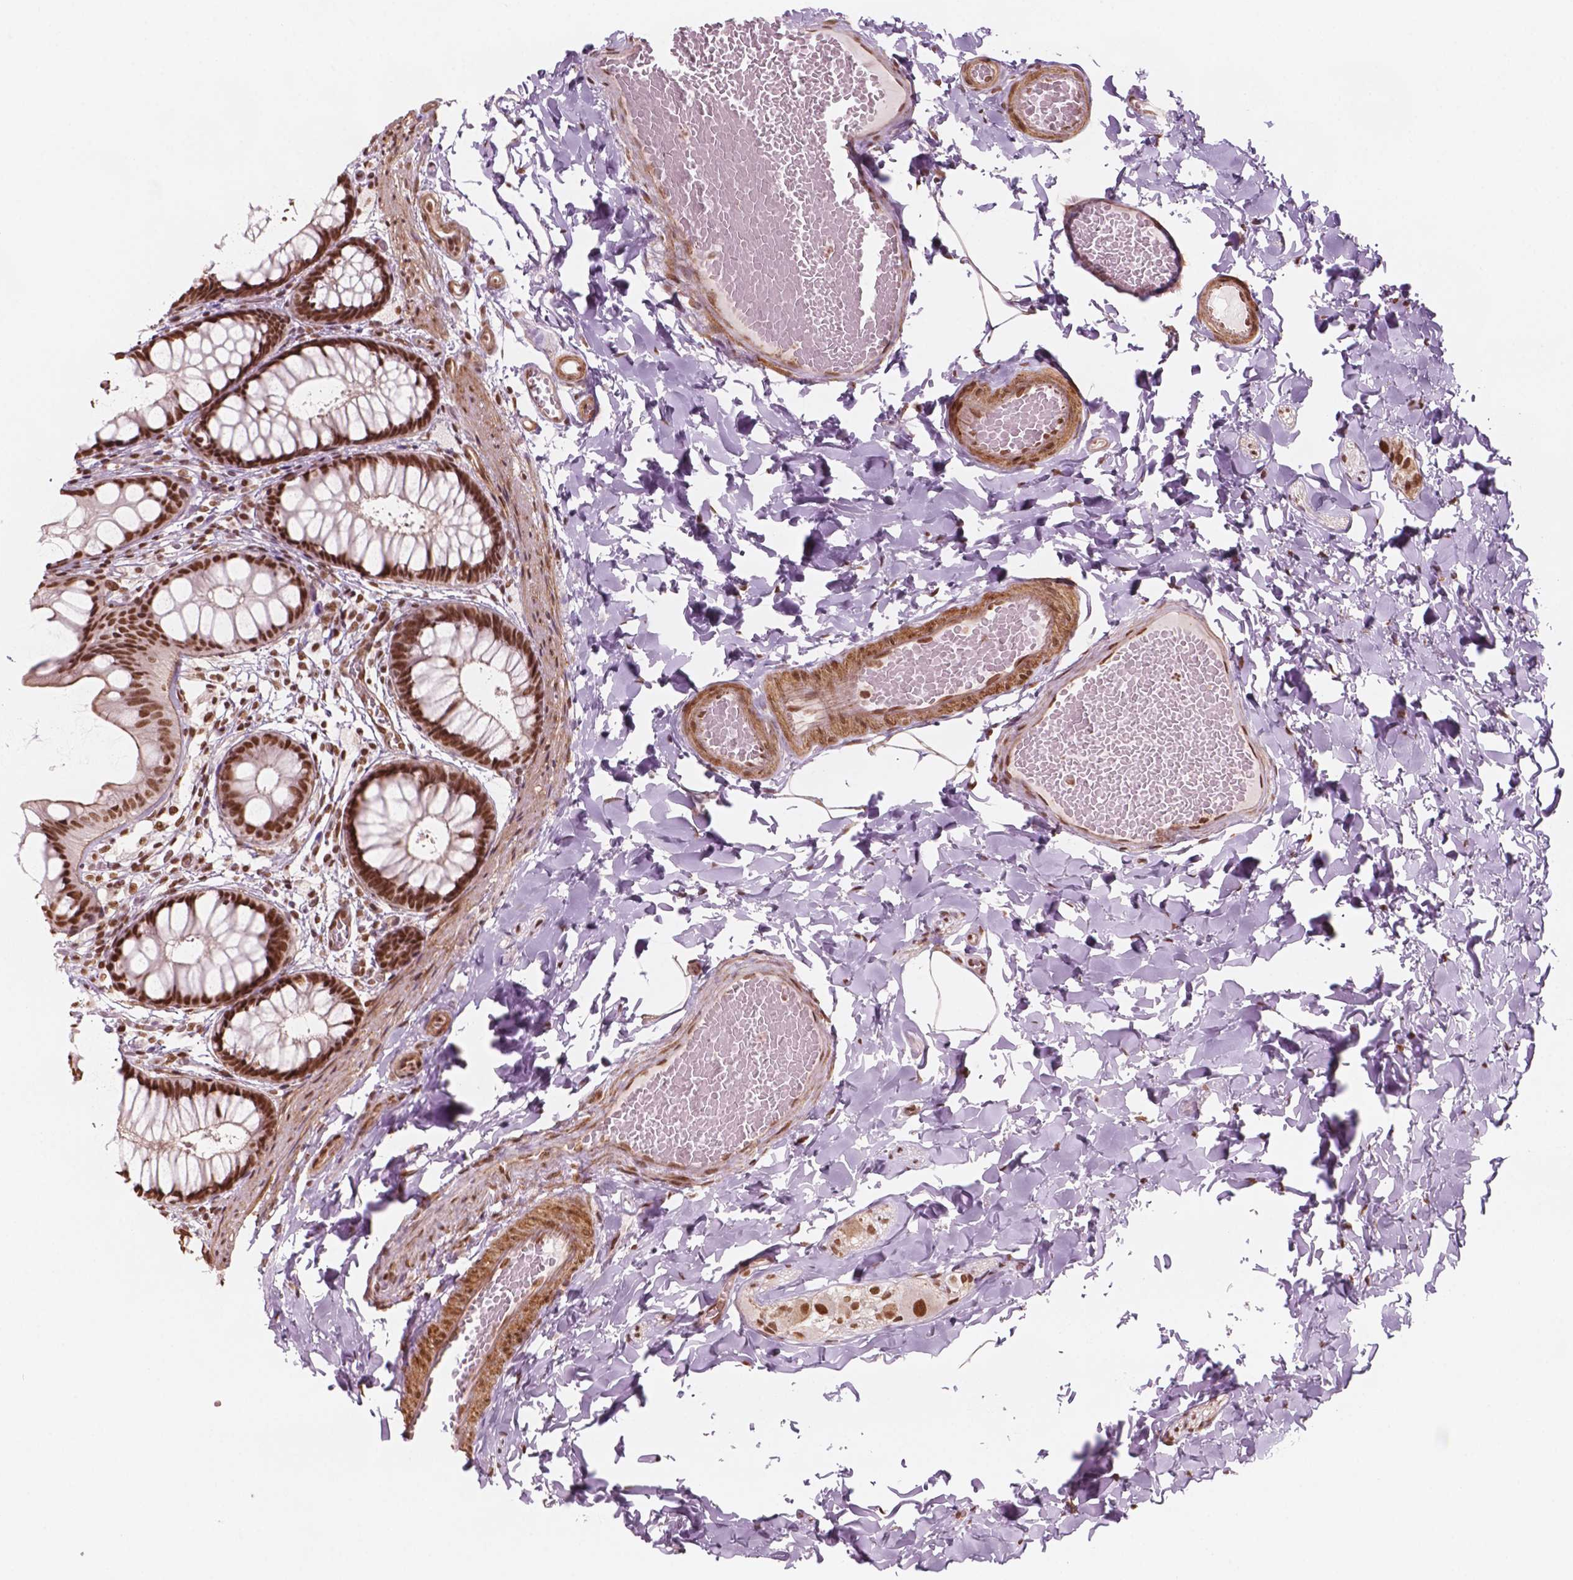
{"staining": {"intensity": "moderate", "quantity": ">75%", "location": "nuclear"}, "tissue": "colon", "cell_type": "Endothelial cells", "image_type": "normal", "snomed": [{"axis": "morphology", "description": "Normal tissue, NOS"}, {"axis": "topography", "description": "Colon"}], "caption": "Immunohistochemistry of benign colon displays medium levels of moderate nuclear expression in approximately >75% of endothelial cells.", "gene": "GTF3C5", "patient": {"sex": "male", "age": 47}}